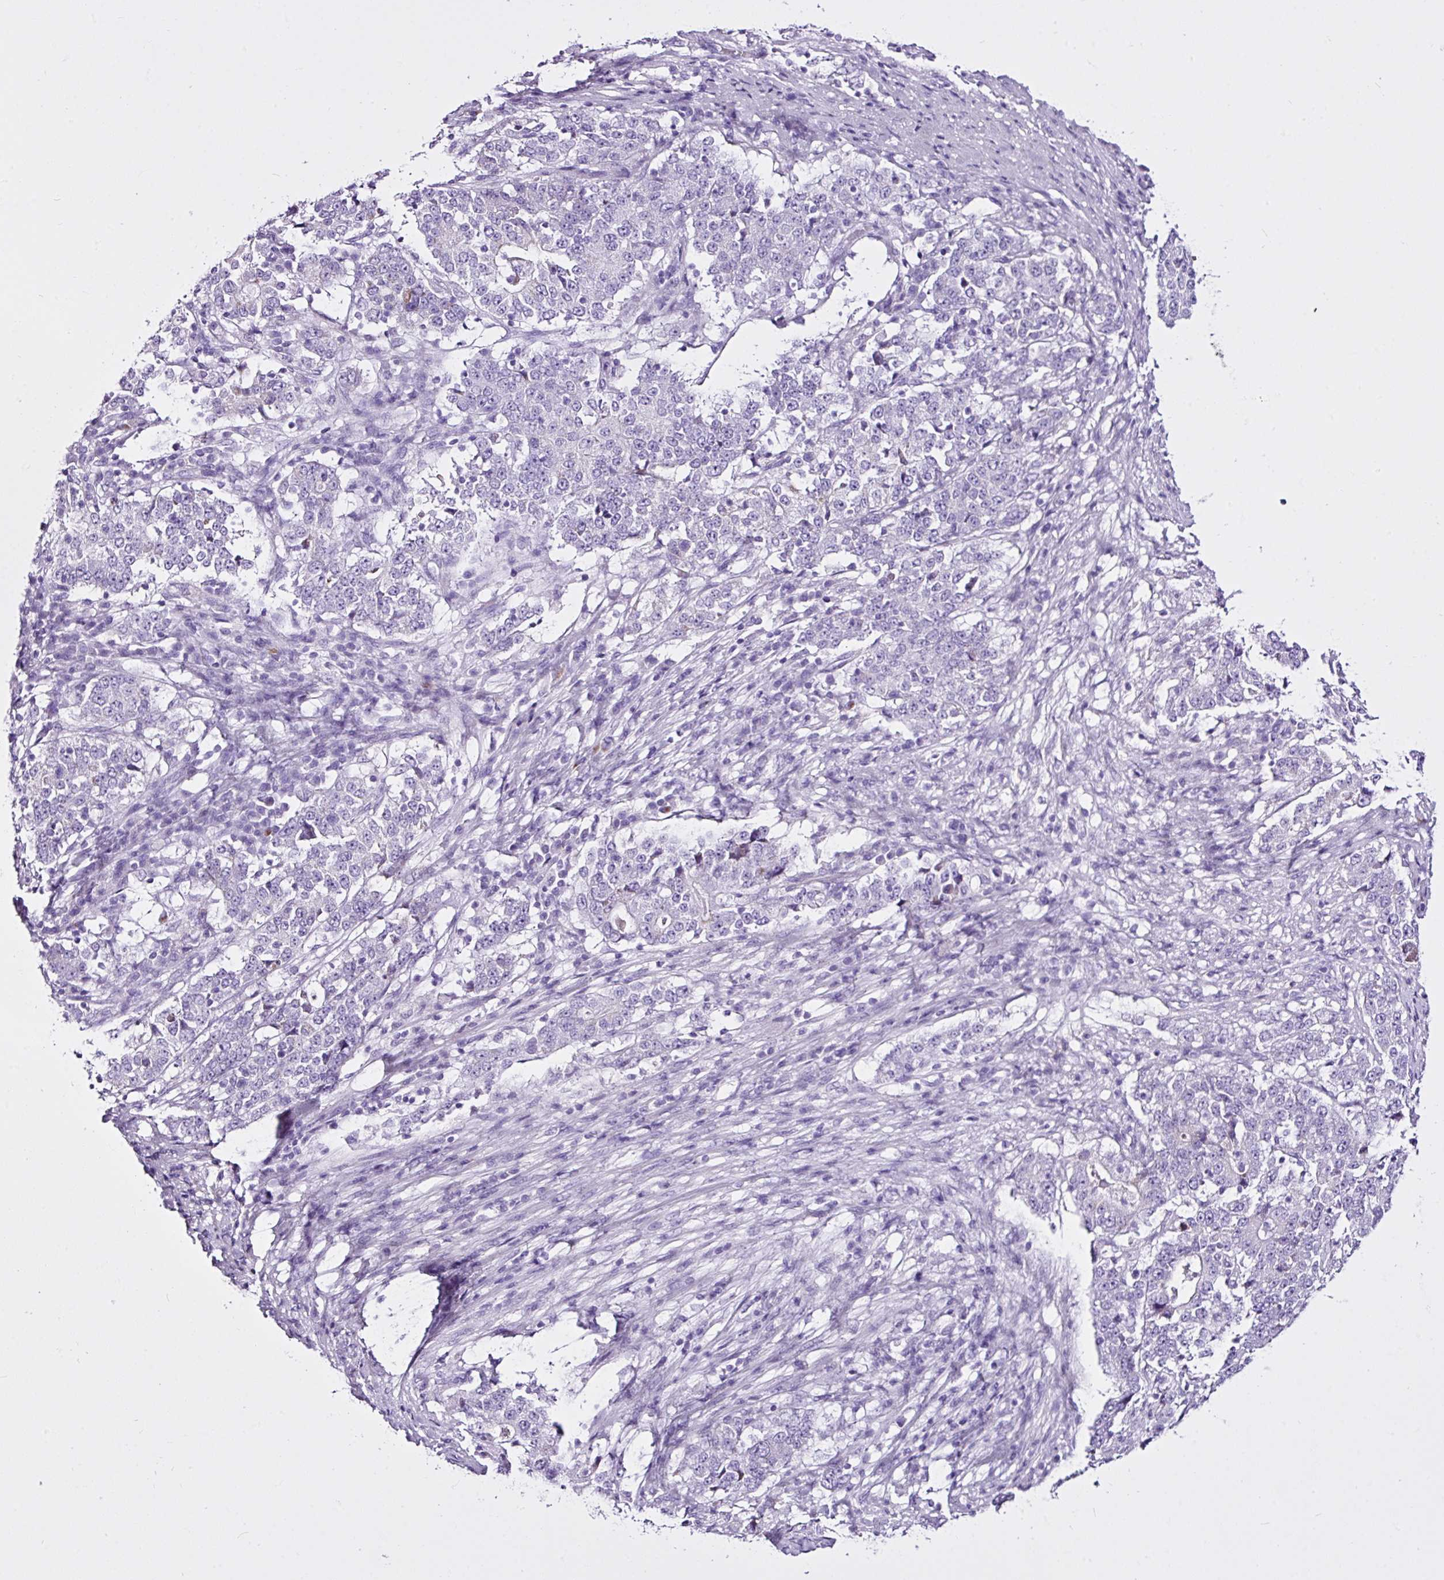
{"staining": {"intensity": "negative", "quantity": "none", "location": "none"}, "tissue": "stomach cancer", "cell_type": "Tumor cells", "image_type": "cancer", "snomed": [{"axis": "morphology", "description": "Adenocarcinoma, NOS"}, {"axis": "topography", "description": "Stomach"}], "caption": "IHC micrograph of neoplastic tissue: stomach cancer (adenocarcinoma) stained with DAB displays no significant protein expression in tumor cells. The staining is performed using DAB brown chromogen with nuclei counter-stained in using hematoxylin.", "gene": "LILRB4", "patient": {"sex": "male", "age": 59}}